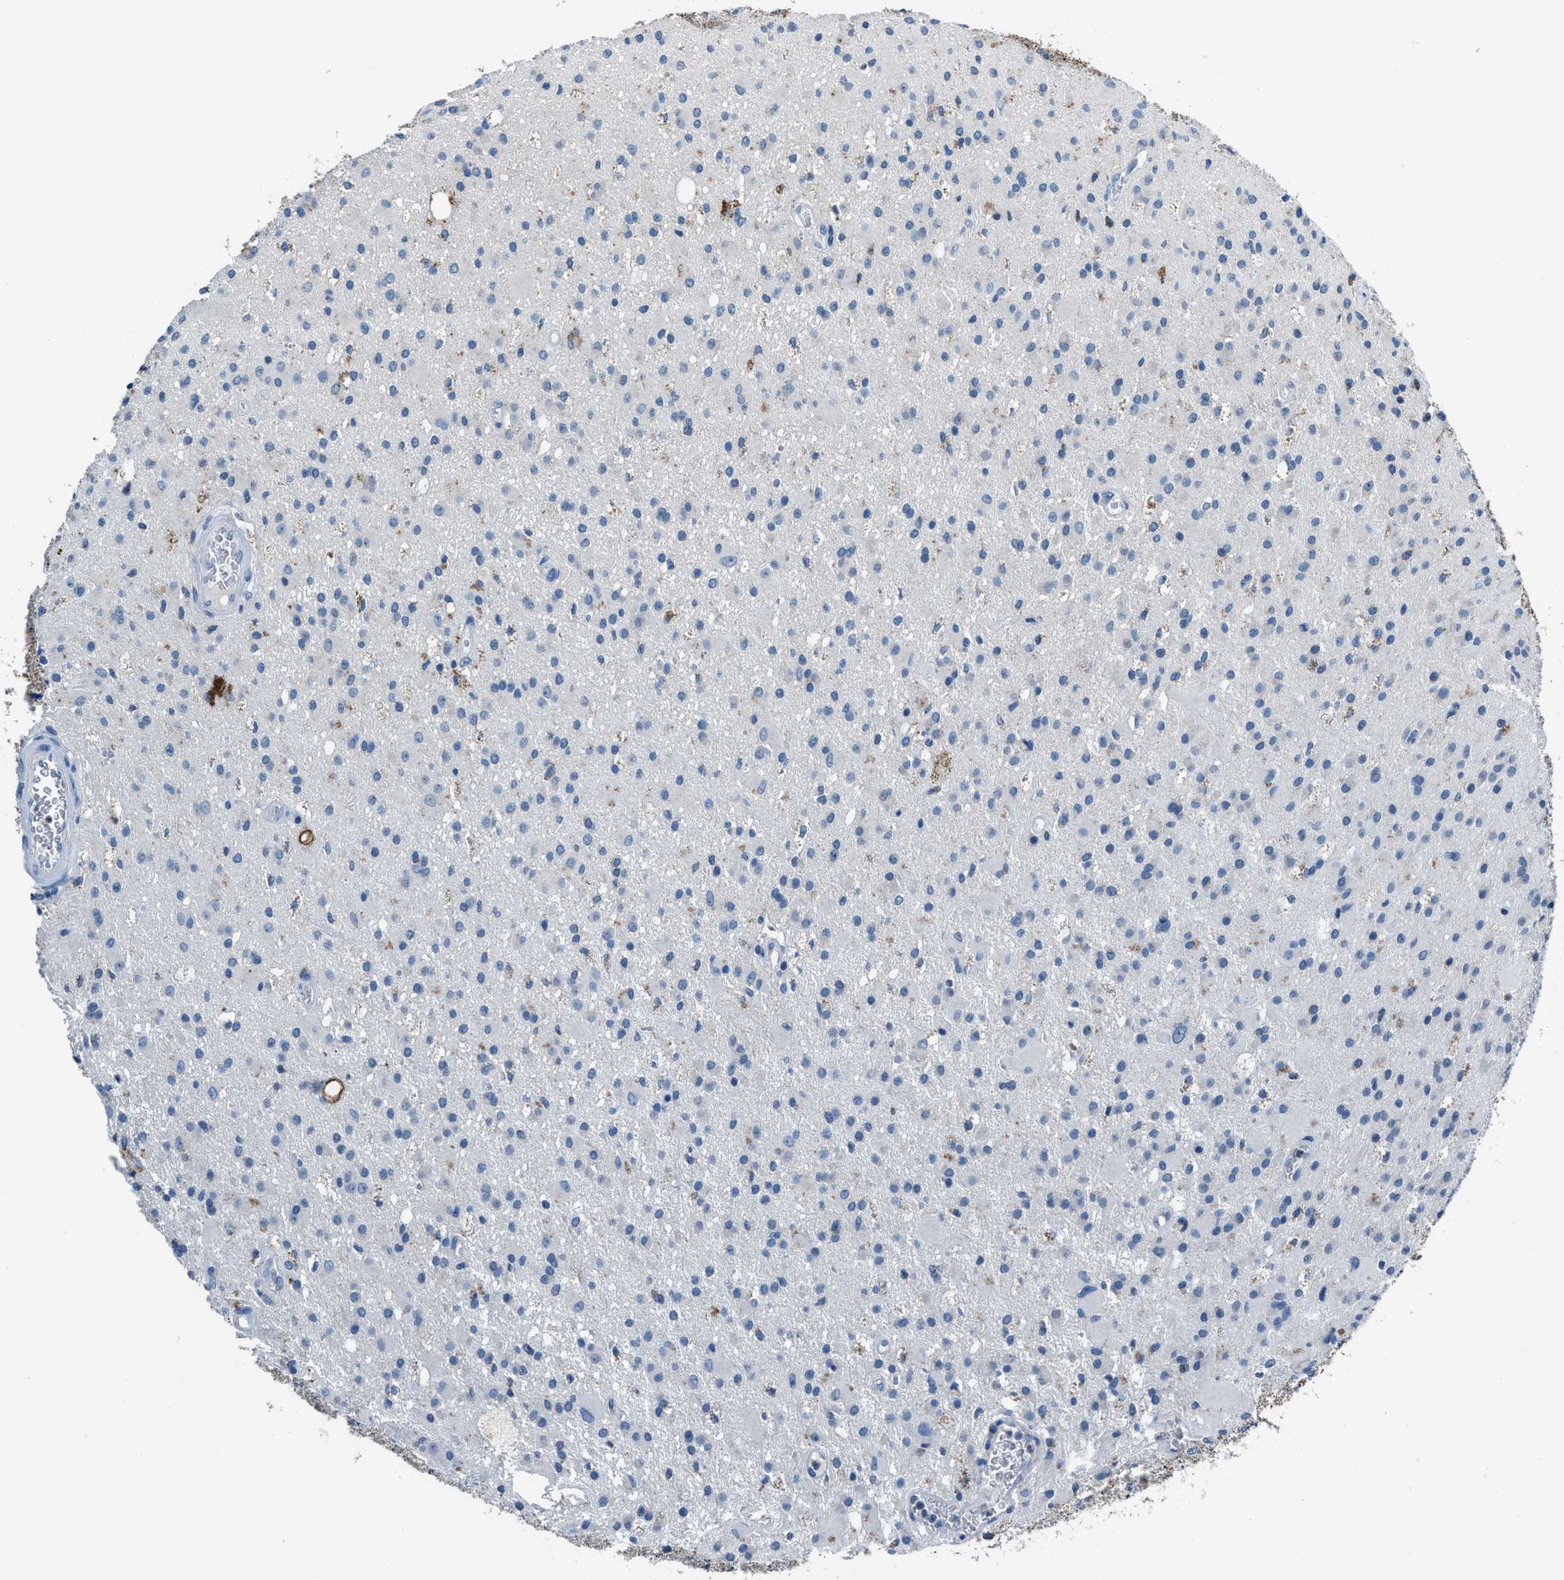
{"staining": {"intensity": "negative", "quantity": "none", "location": "none"}, "tissue": "glioma", "cell_type": "Tumor cells", "image_type": "cancer", "snomed": [{"axis": "morphology", "description": "Glioma, malignant, Low grade"}, {"axis": "topography", "description": "Brain"}], "caption": "This is an immunohistochemistry (IHC) histopathology image of human malignant low-grade glioma. There is no staining in tumor cells.", "gene": "ADAM2", "patient": {"sex": "male", "age": 58}}